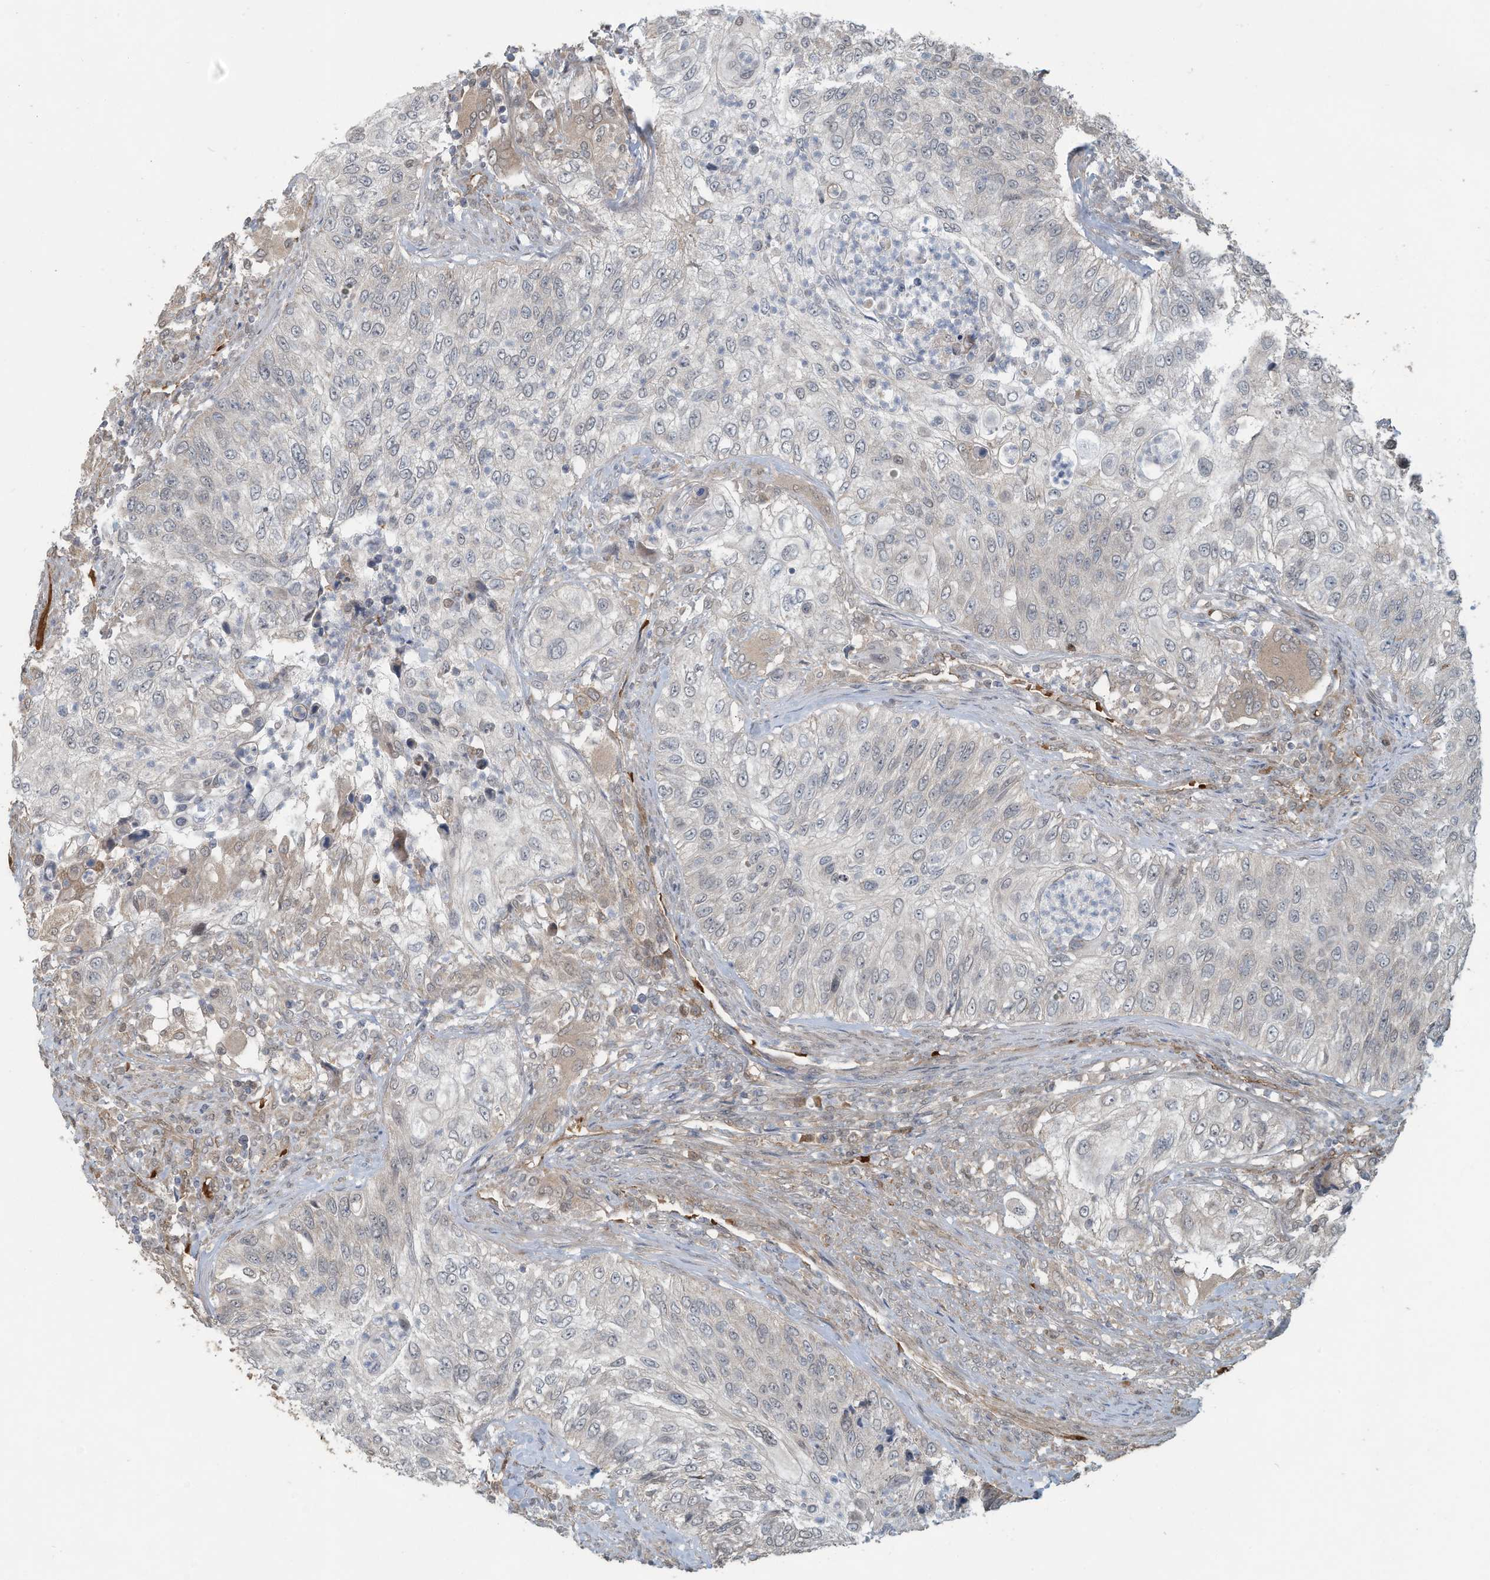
{"staining": {"intensity": "negative", "quantity": "none", "location": "none"}, "tissue": "urothelial cancer", "cell_type": "Tumor cells", "image_type": "cancer", "snomed": [{"axis": "morphology", "description": "Urothelial carcinoma, High grade"}, {"axis": "topography", "description": "Urinary bladder"}], "caption": "This is a image of IHC staining of high-grade urothelial carcinoma, which shows no positivity in tumor cells. (DAB immunohistochemistry (IHC) visualized using brightfield microscopy, high magnification).", "gene": "ERI2", "patient": {"sex": "female", "age": 60}}